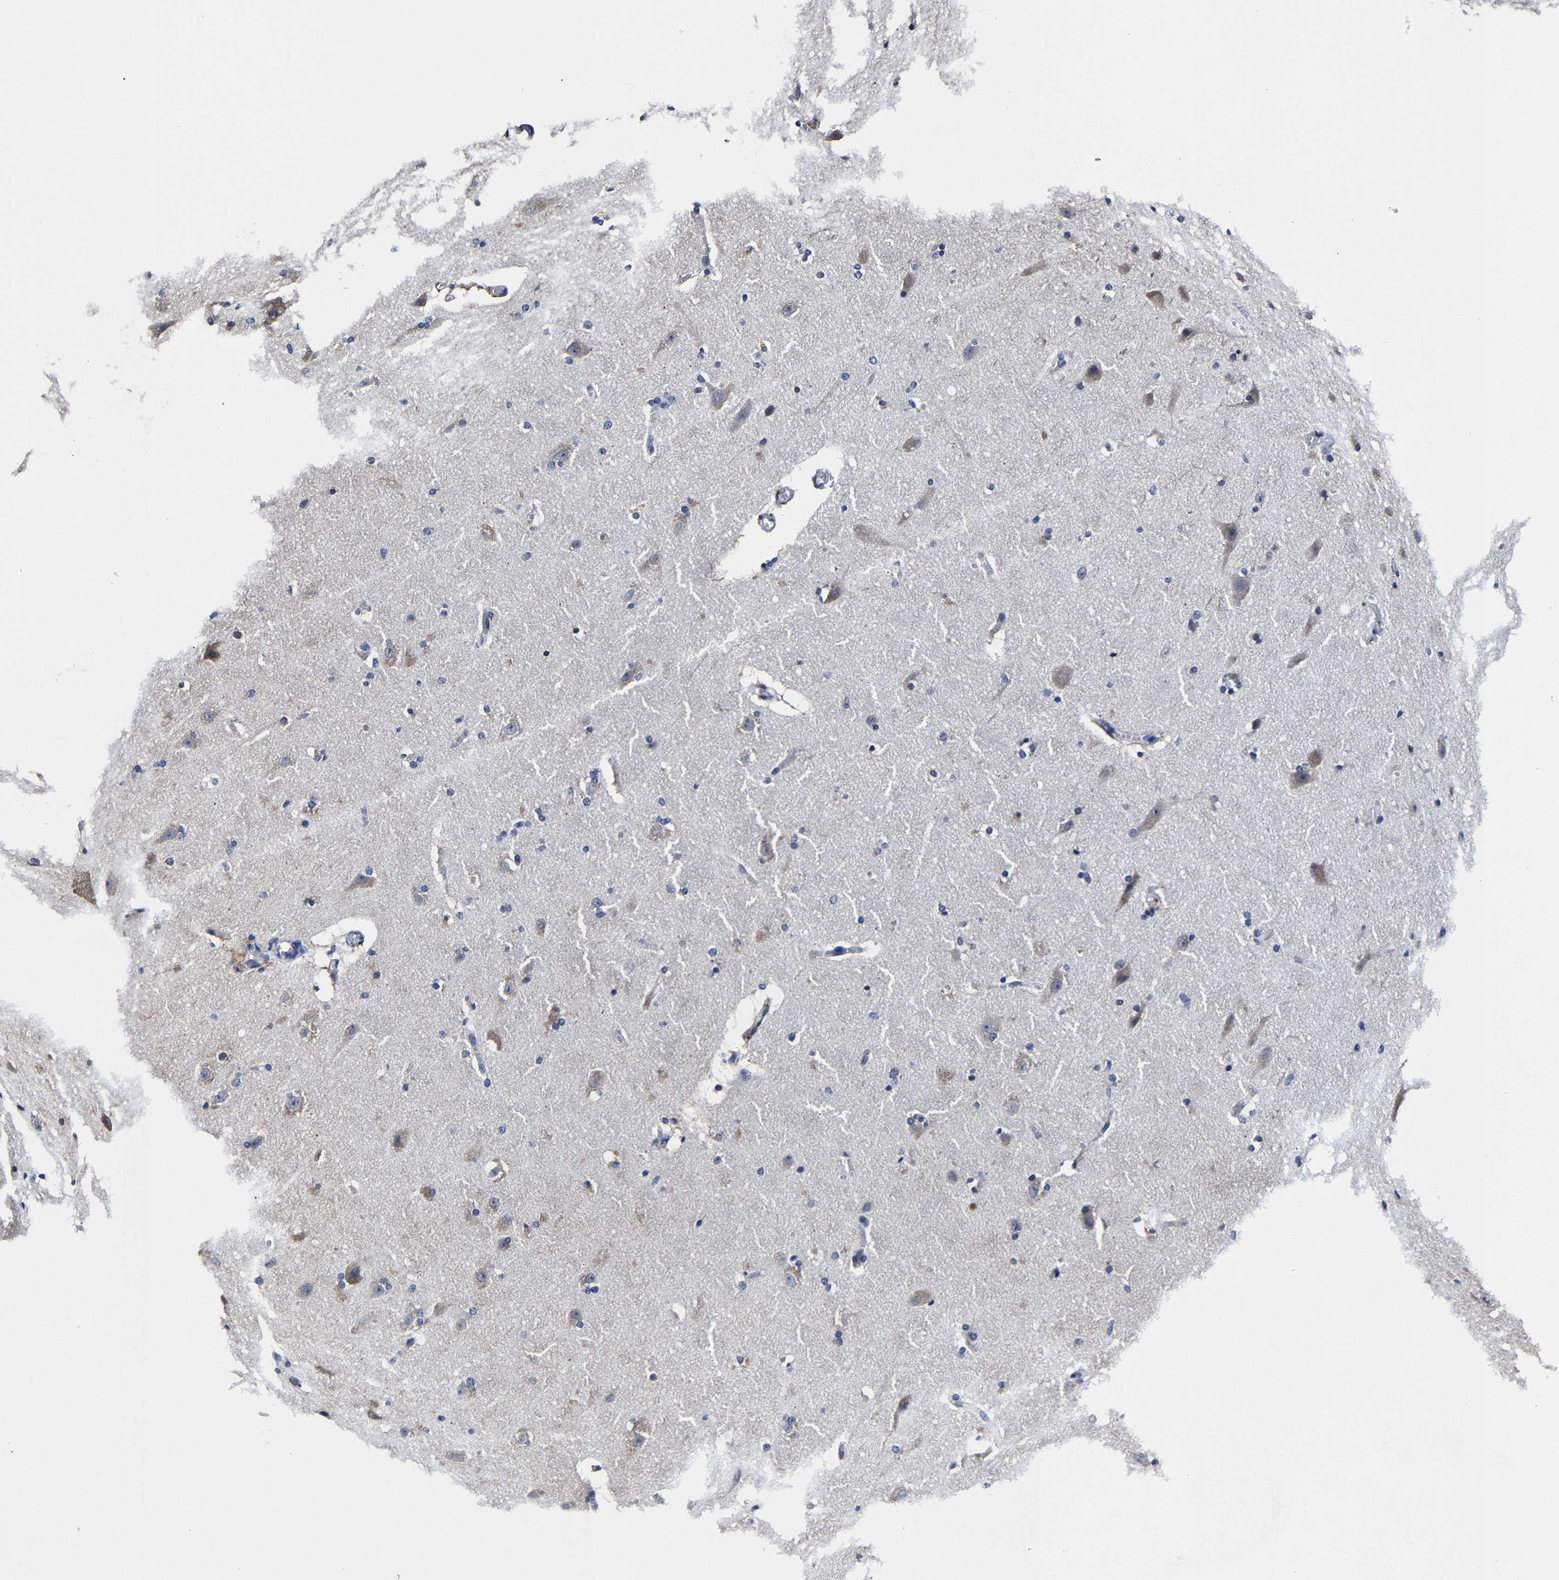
{"staining": {"intensity": "negative", "quantity": "none", "location": "none"}, "tissue": "cerebral cortex", "cell_type": "Endothelial cells", "image_type": "normal", "snomed": [{"axis": "morphology", "description": "Normal tissue, NOS"}, {"axis": "topography", "description": "Cerebral cortex"}, {"axis": "topography", "description": "Hippocampus"}], "caption": "Protein analysis of benign cerebral cortex shows no significant positivity in endothelial cells.", "gene": "AKAP4", "patient": {"sex": "female", "age": 19}}